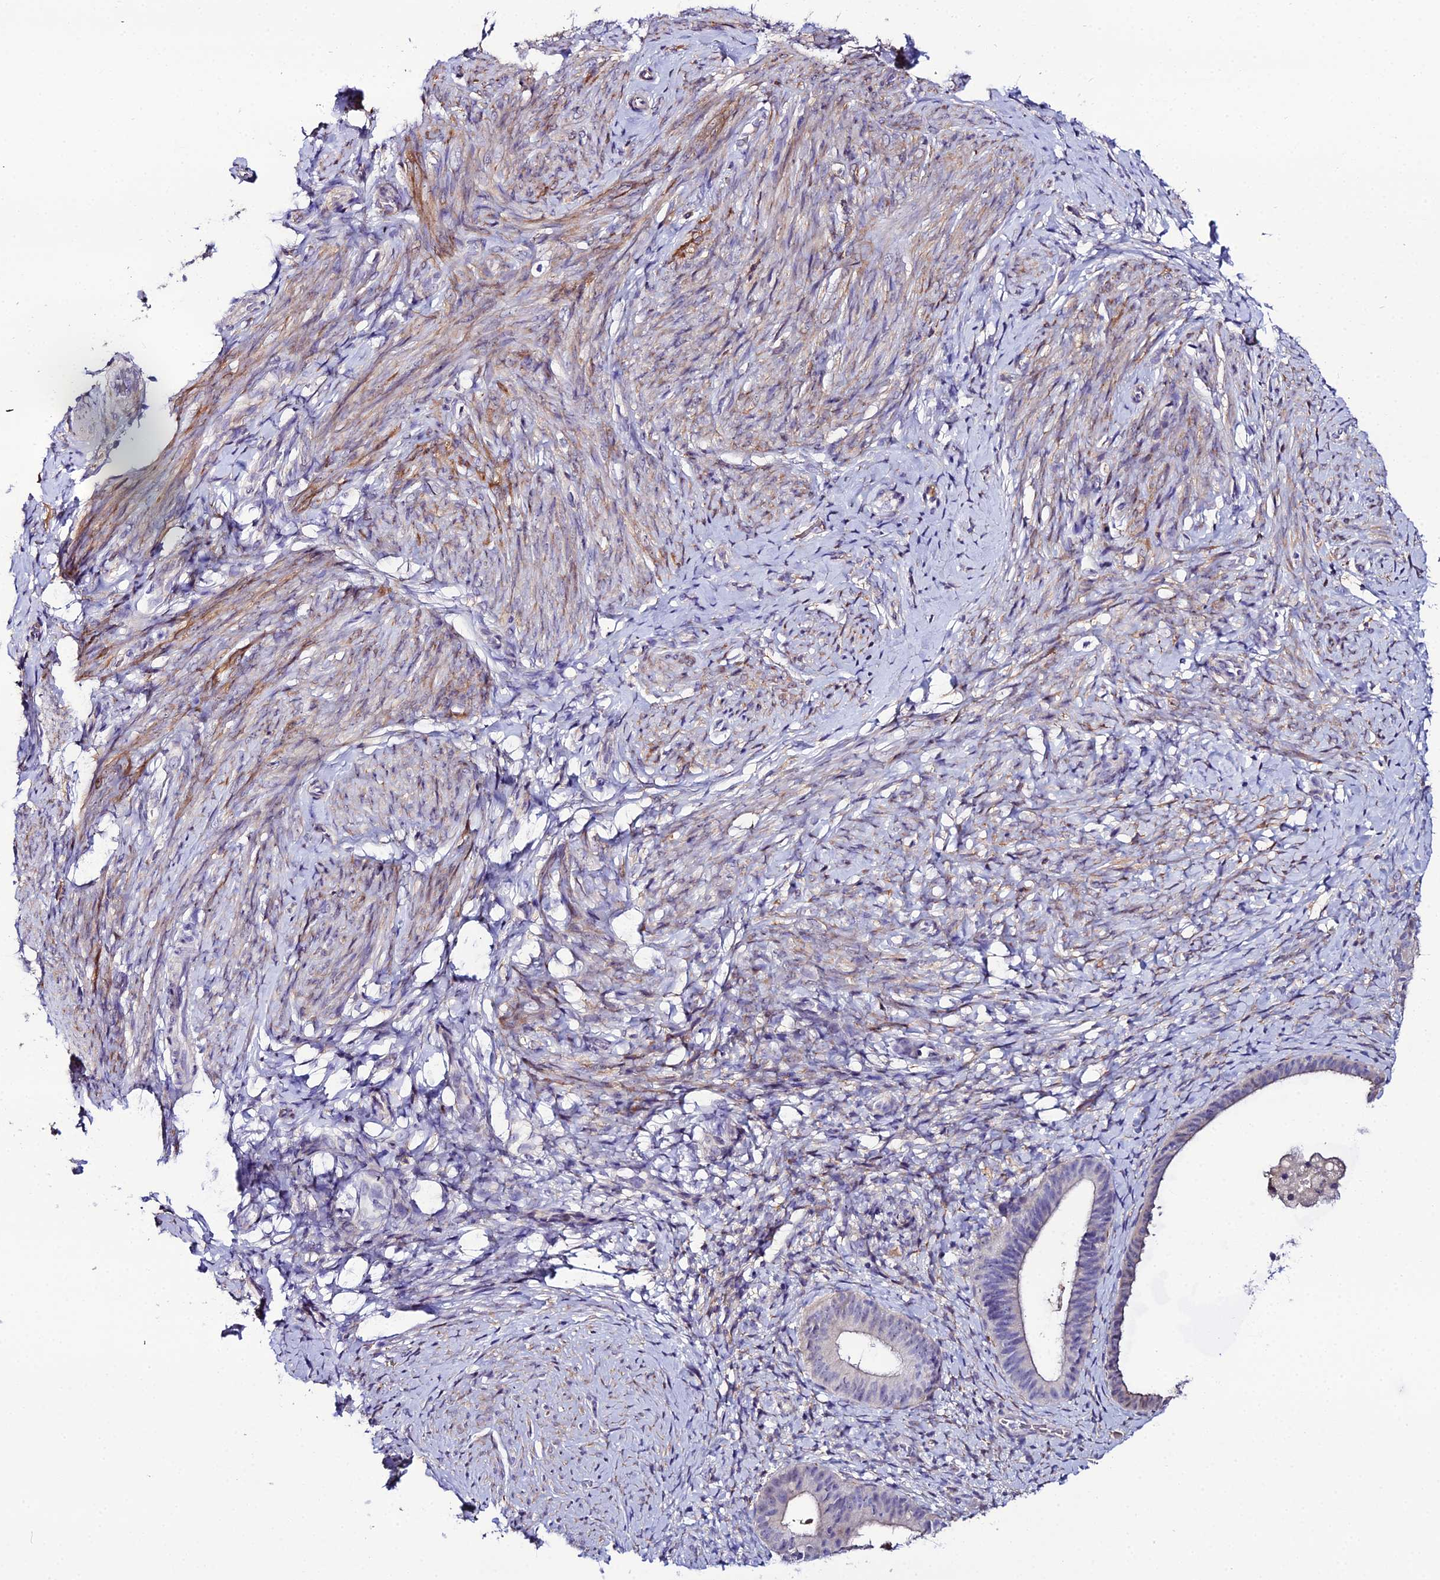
{"staining": {"intensity": "negative", "quantity": "none", "location": "none"}, "tissue": "endometrium", "cell_type": "Cells in endometrial stroma", "image_type": "normal", "snomed": [{"axis": "morphology", "description": "Normal tissue, NOS"}, {"axis": "topography", "description": "Endometrium"}], "caption": "This histopathology image is of benign endometrium stained with IHC to label a protein in brown with the nuclei are counter-stained blue. There is no positivity in cells in endometrial stroma.", "gene": "MB21D2", "patient": {"sex": "female", "age": 65}}